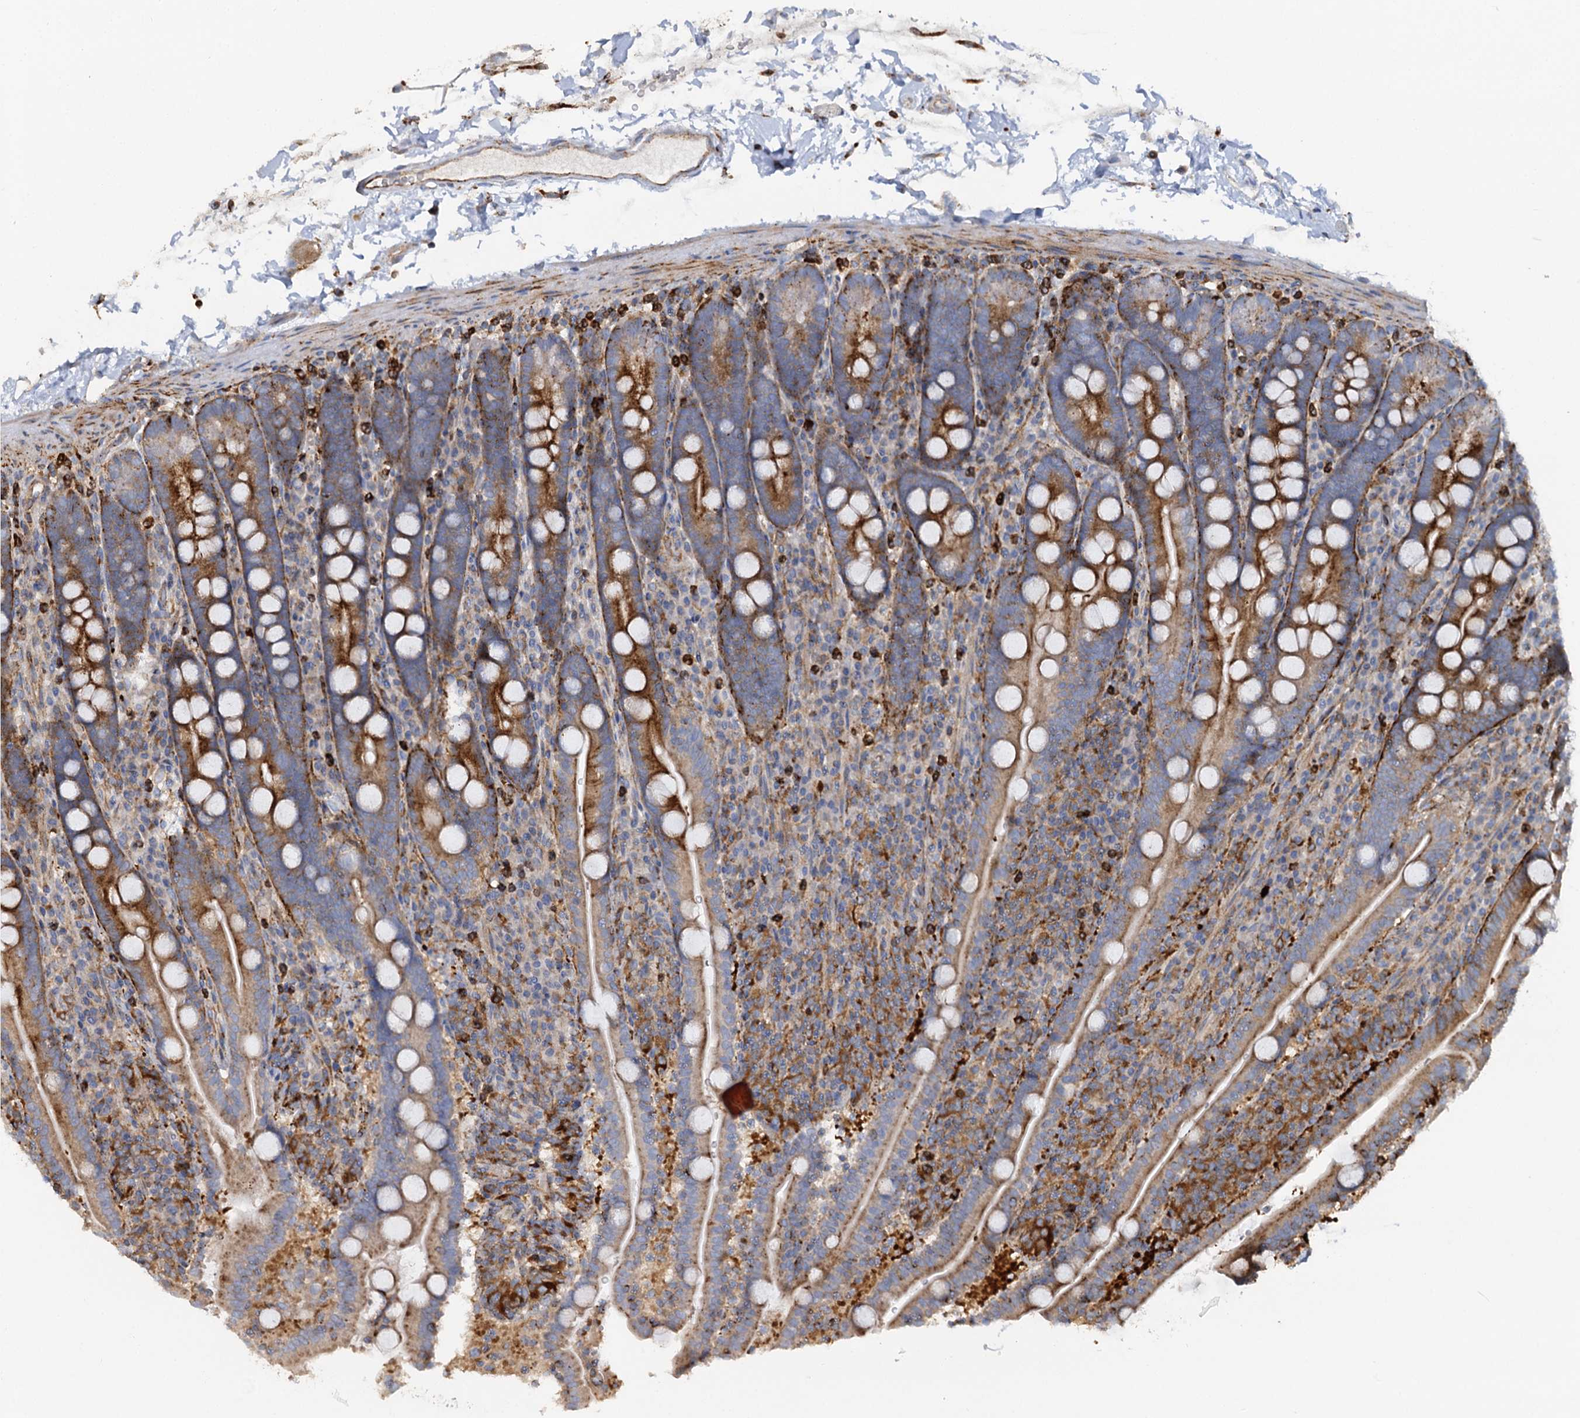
{"staining": {"intensity": "strong", "quantity": ">75%", "location": "cytoplasmic/membranous"}, "tissue": "duodenum", "cell_type": "Glandular cells", "image_type": "normal", "snomed": [{"axis": "morphology", "description": "Normal tissue, NOS"}, {"axis": "topography", "description": "Duodenum"}], "caption": "High-power microscopy captured an IHC photomicrograph of benign duodenum, revealing strong cytoplasmic/membranous expression in approximately >75% of glandular cells.", "gene": "WDR73", "patient": {"sex": "male", "age": 35}}